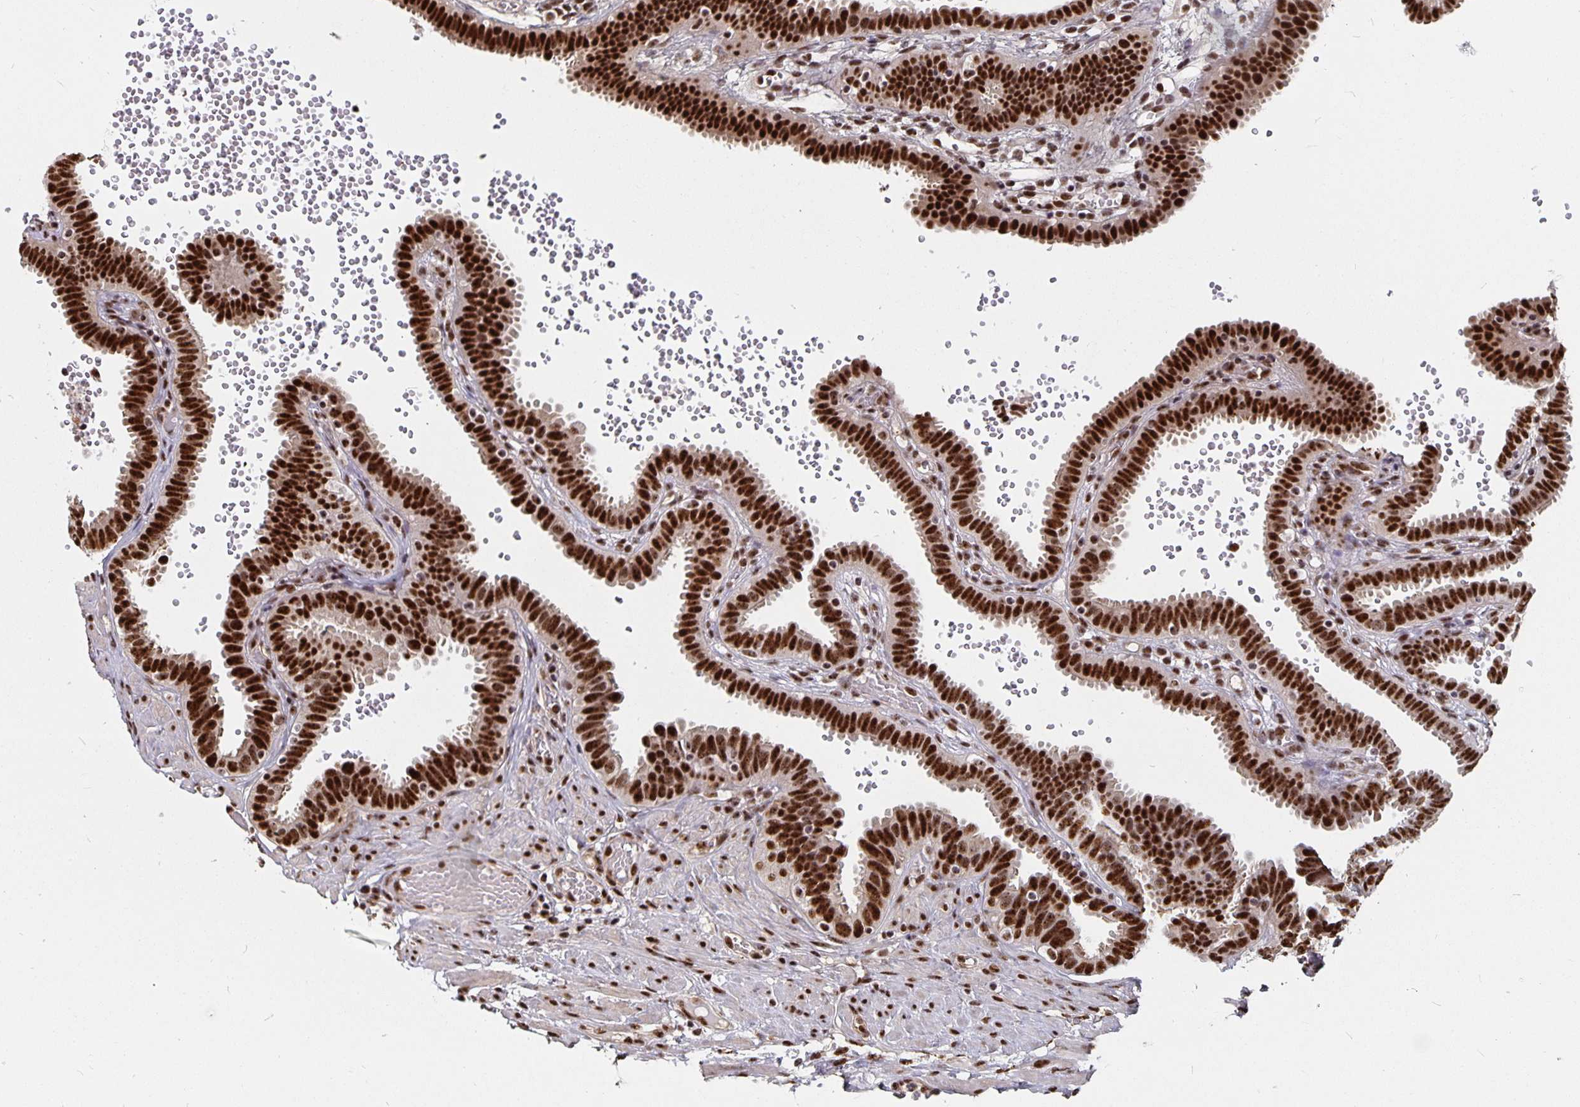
{"staining": {"intensity": "strong", "quantity": ">75%", "location": "nuclear"}, "tissue": "fallopian tube", "cell_type": "Glandular cells", "image_type": "normal", "snomed": [{"axis": "morphology", "description": "Normal tissue, NOS"}, {"axis": "topography", "description": "Fallopian tube"}], "caption": "Strong nuclear expression for a protein is identified in about >75% of glandular cells of unremarkable fallopian tube using immunohistochemistry.", "gene": "LAS1L", "patient": {"sex": "female", "age": 37}}